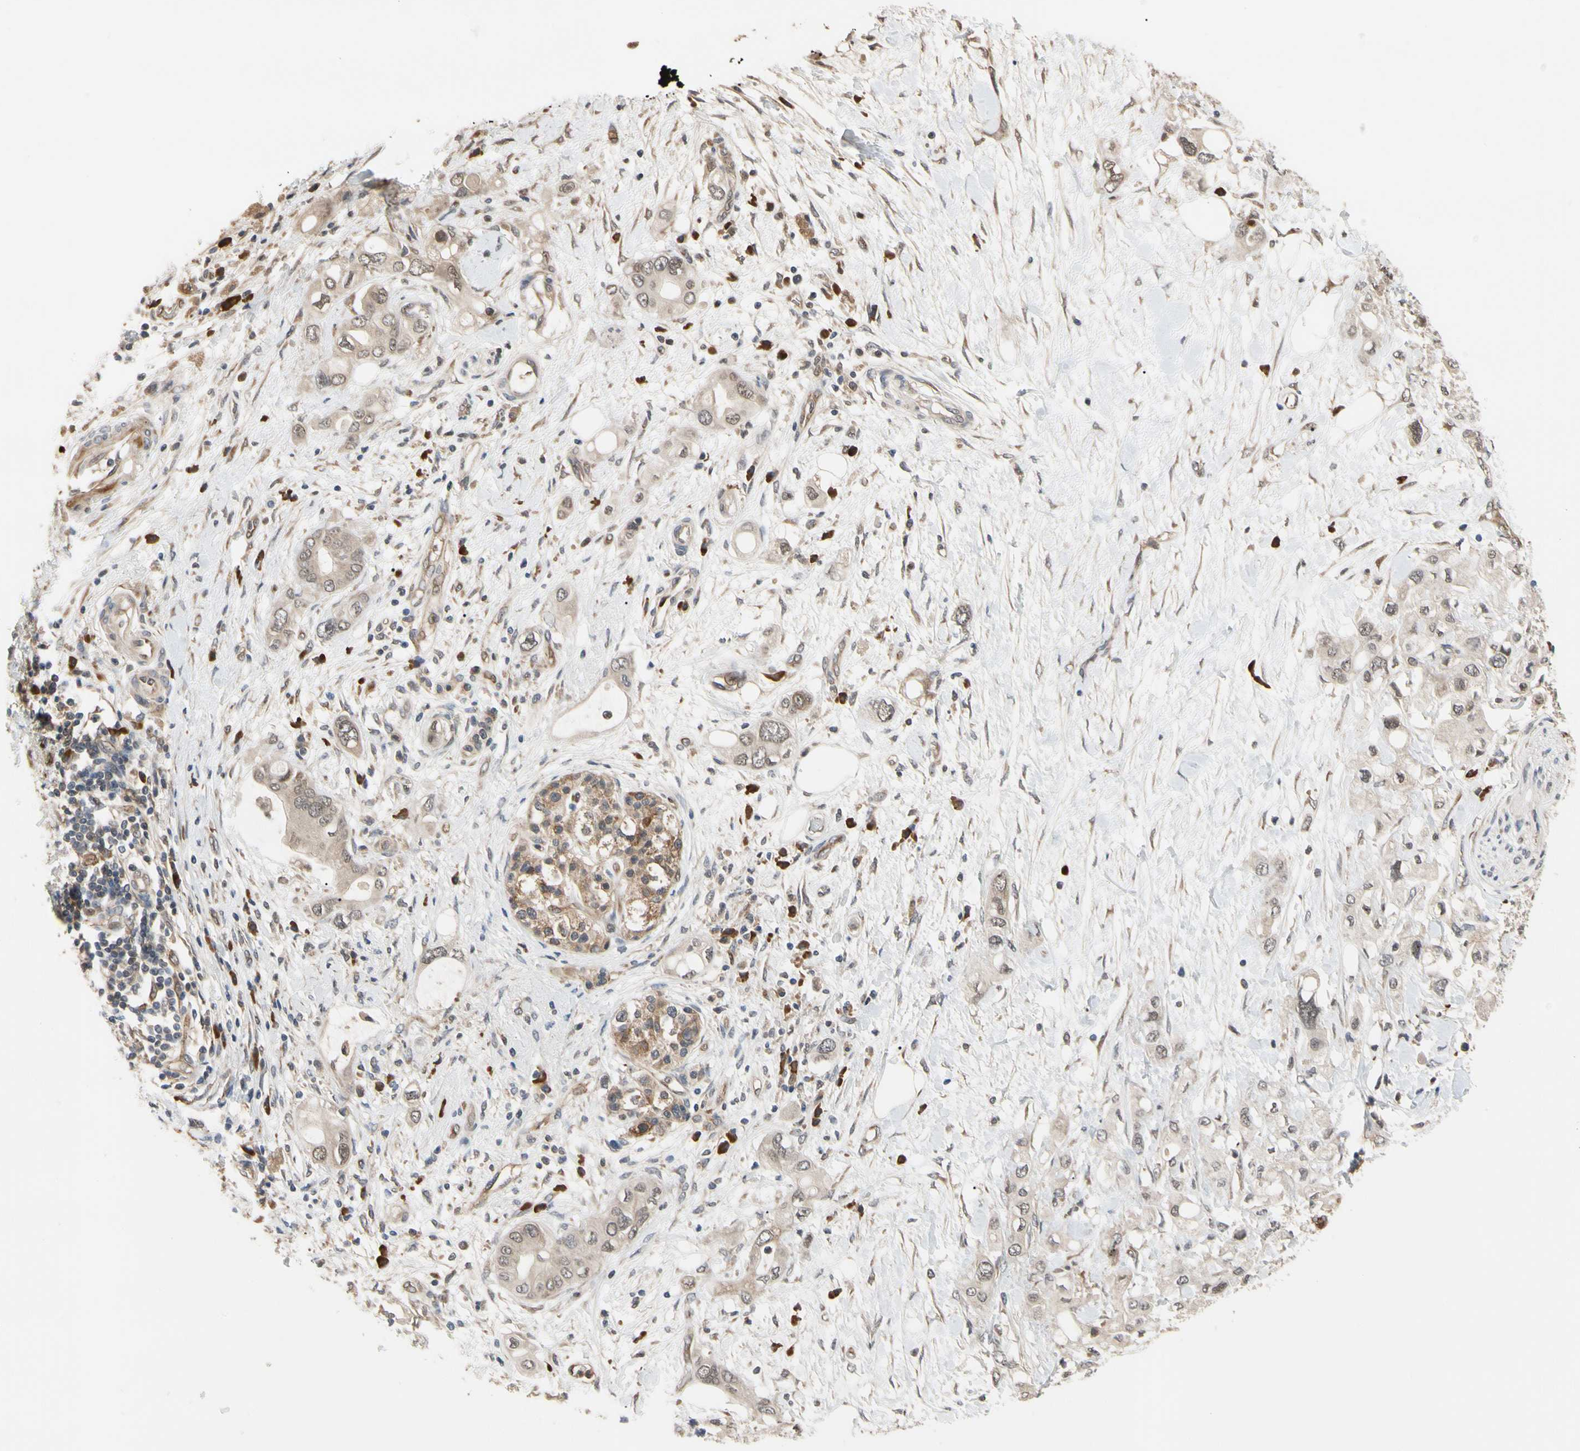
{"staining": {"intensity": "weak", "quantity": "<25%", "location": "cytoplasmic/membranous"}, "tissue": "pancreatic cancer", "cell_type": "Tumor cells", "image_type": "cancer", "snomed": [{"axis": "morphology", "description": "Adenocarcinoma, NOS"}, {"axis": "topography", "description": "Pancreas"}], "caption": "Immunohistochemistry image of neoplastic tissue: adenocarcinoma (pancreatic) stained with DAB (3,3'-diaminobenzidine) reveals no significant protein expression in tumor cells.", "gene": "CYTIP", "patient": {"sex": "female", "age": 56}}